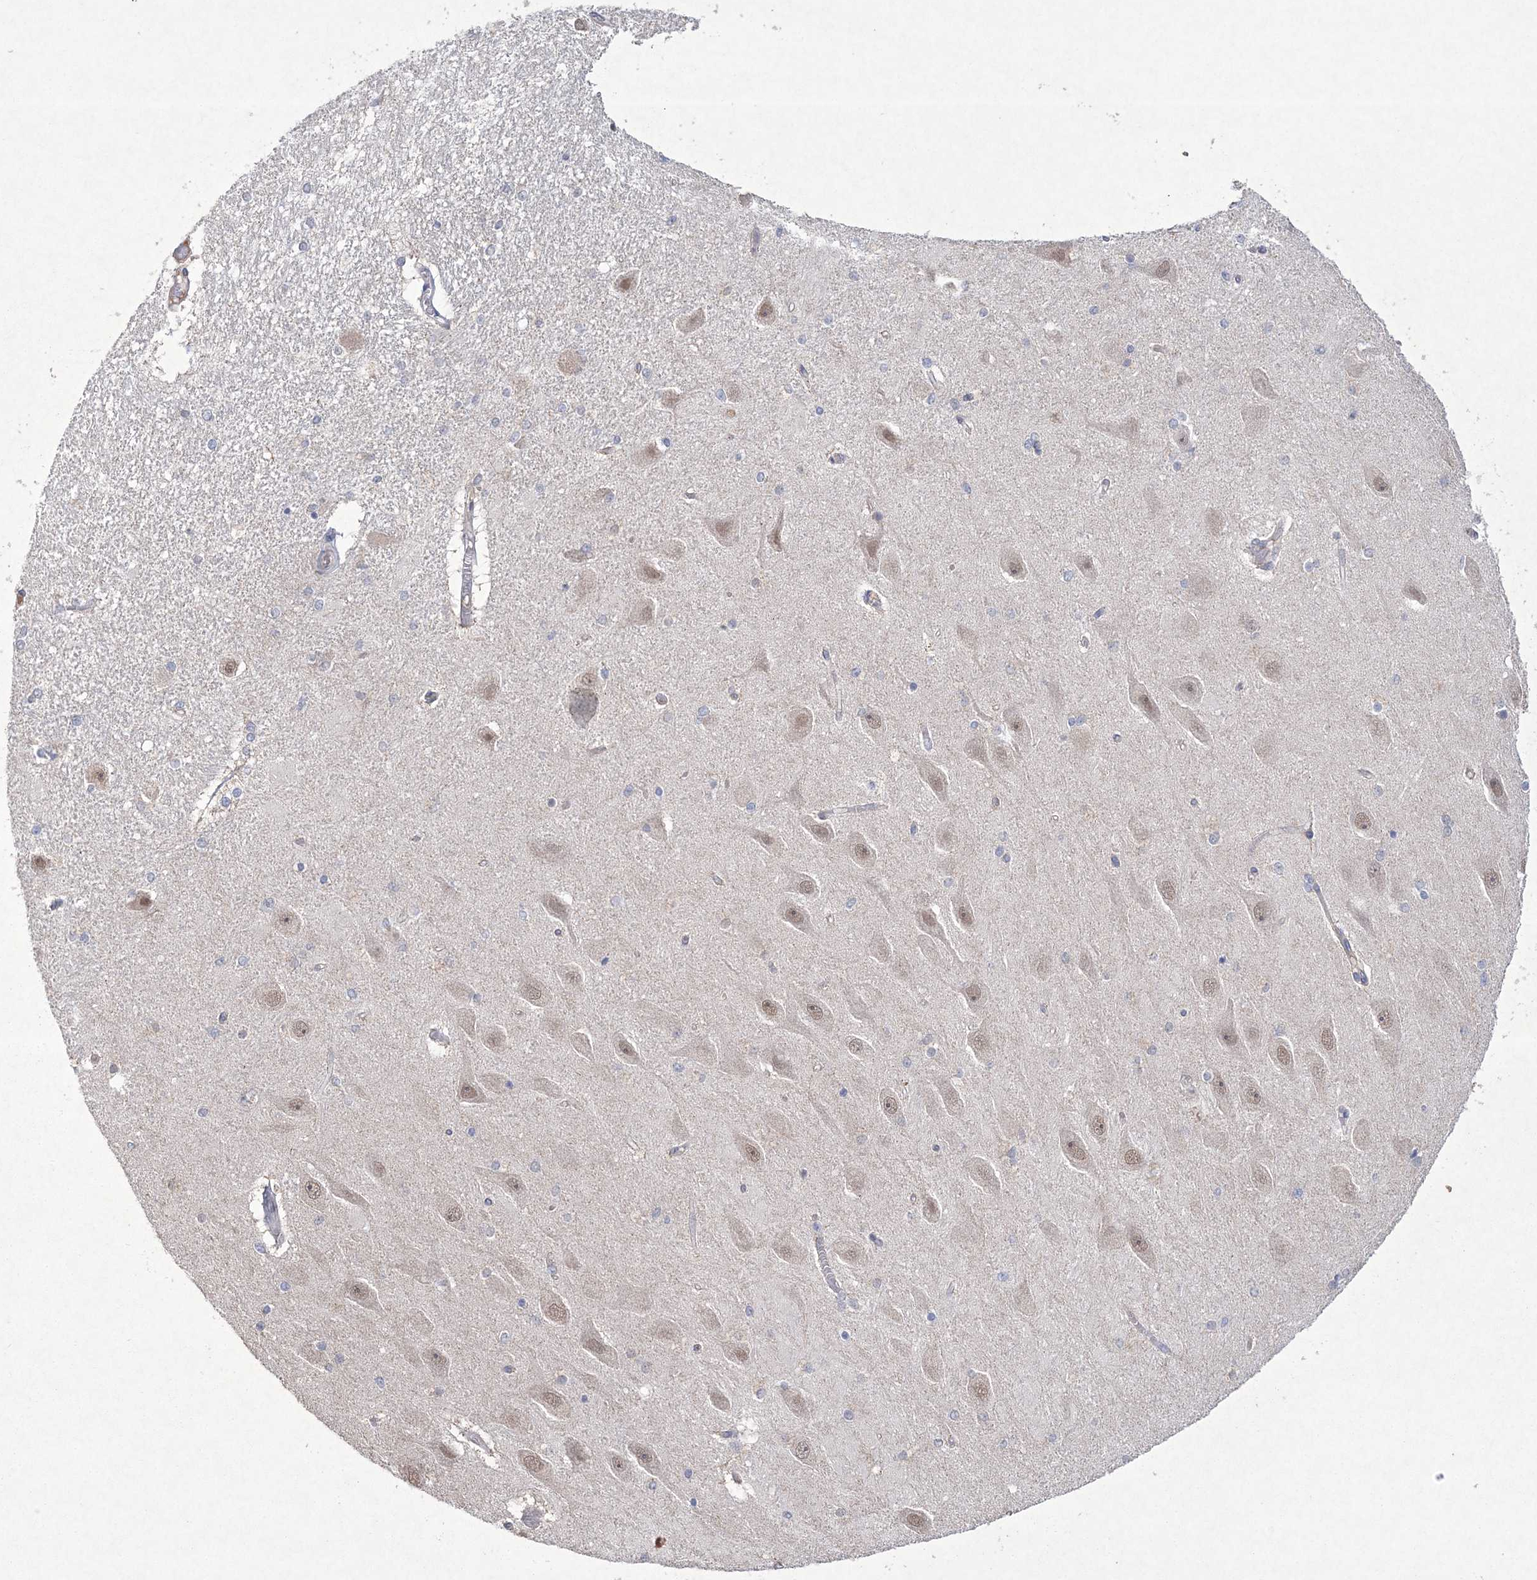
{"staining": {"intensity": "negative", "quantity": "none", "location": "none"}, "tissue": "hippocampus", "cell_type": "Glial cells", "image_type": "normal", "snomed": [{"axis": "morphology", "description": "Normal tissue, NOS"}, {"axis": "topography", "description": "Hippocampus"}], "caption": "IHC of benign hippocampus shows no positivity in glial cells. The staining was performed using DAB (3,3'-diaminobenzidine) to visualize the protein expression in brown, while the nuclei were stained in blue with hematoxylin (Magnification: 20x).", "gene": "DPCD", "patient": {"sex": "female", "age": 54}}